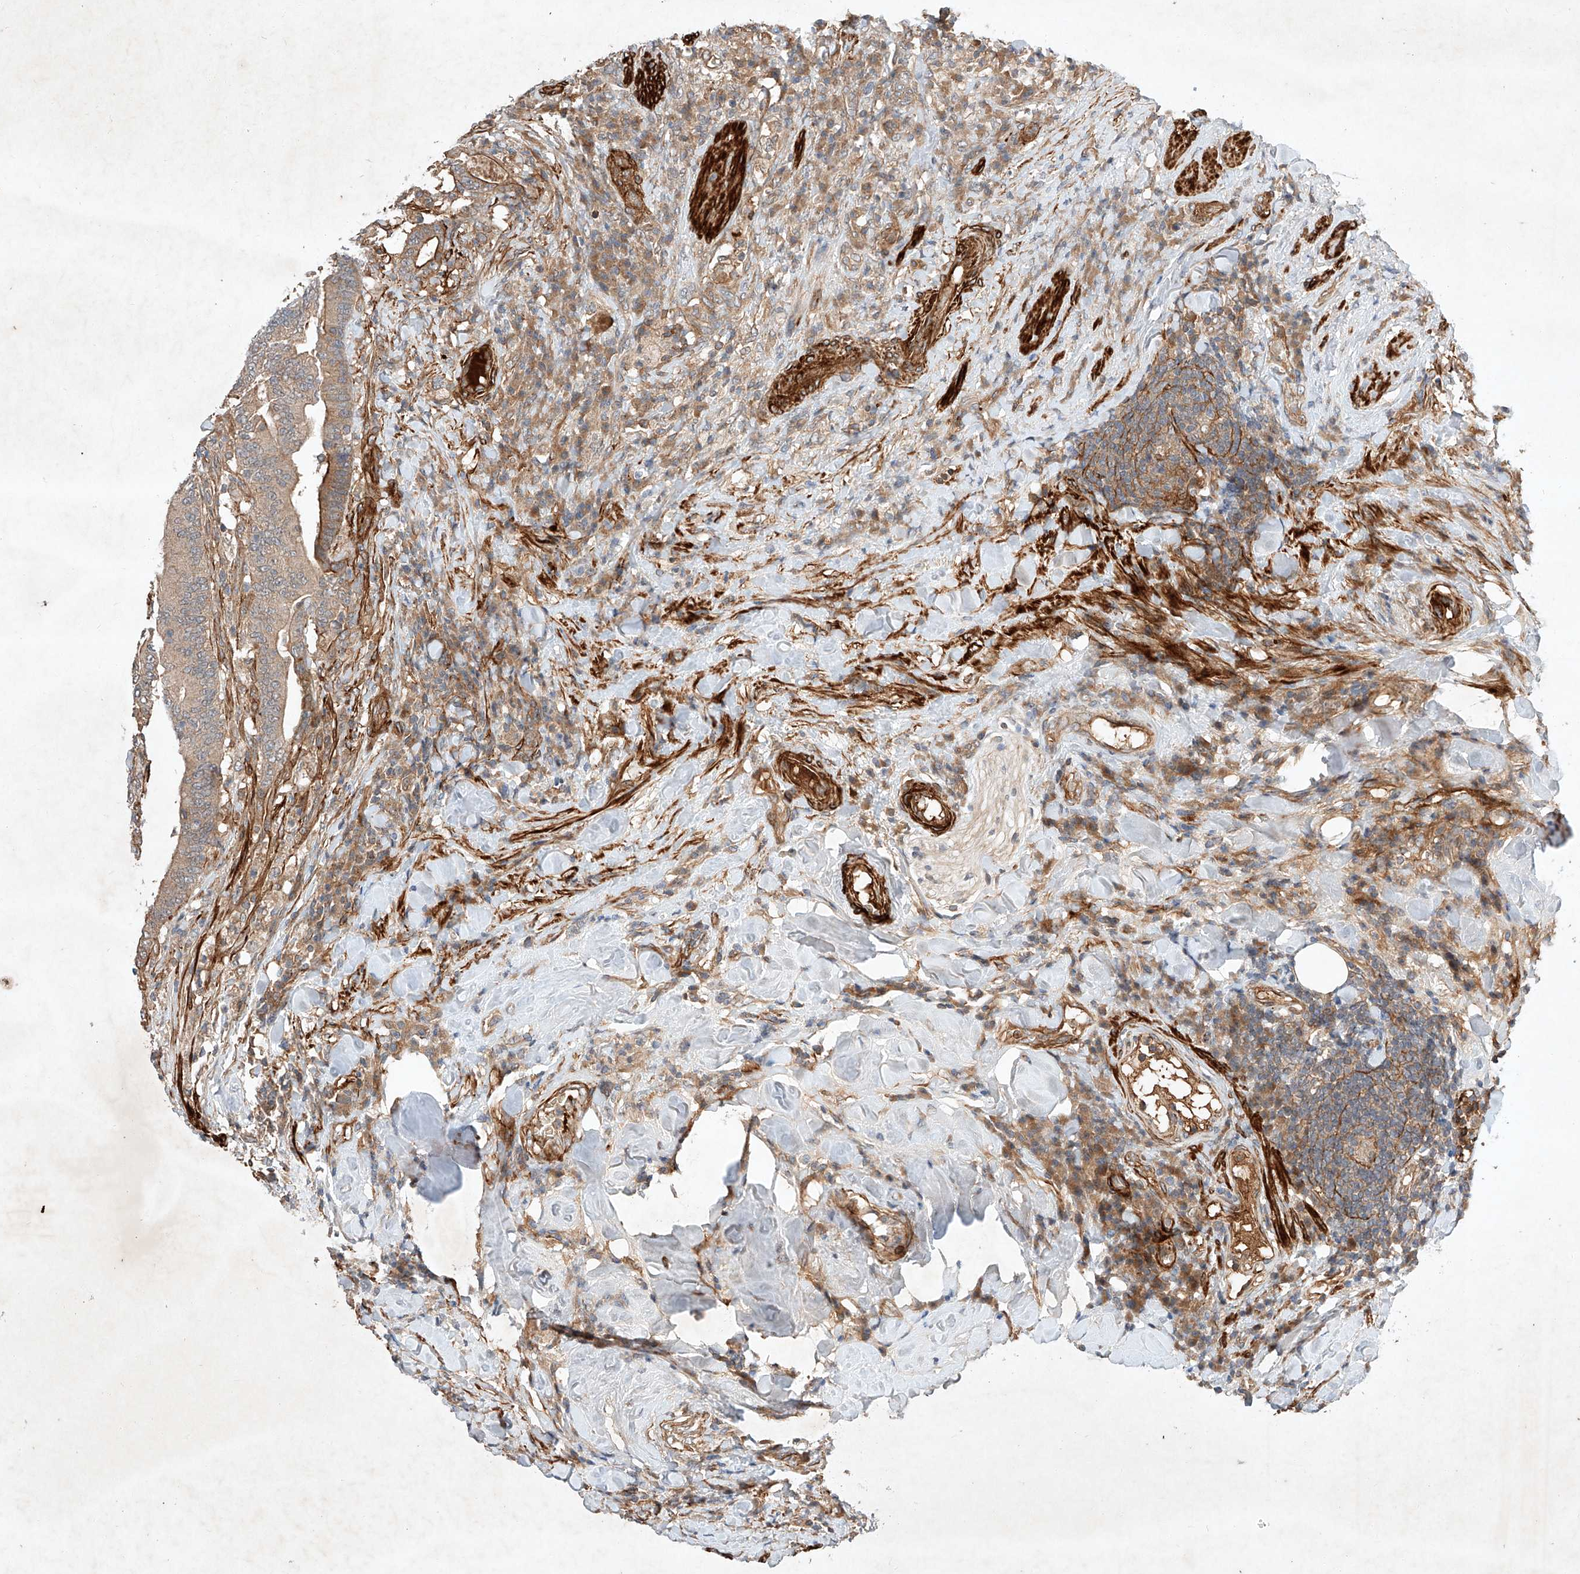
{"staining": {"intensity": "moderate", "quantity": "<25%", "location": "cytoplasmic/membranous"}, "tissue": "colorectal cancer", "cell_type": "Tumor cells", "image_type": "cancer", "snomed": [{"axis": "morphology", "description": "Adenocarcinoma, NOS"}, {"axis": "topography", "description": "Colon"}], "caption": "This is an image of IHC staining of colorectal cancer, which shows moderate staining in the cytoplasmic/membranous of tumor cells.", "gene": "ARHGAP33", "patient": {"sex": "female", "age": 66}}